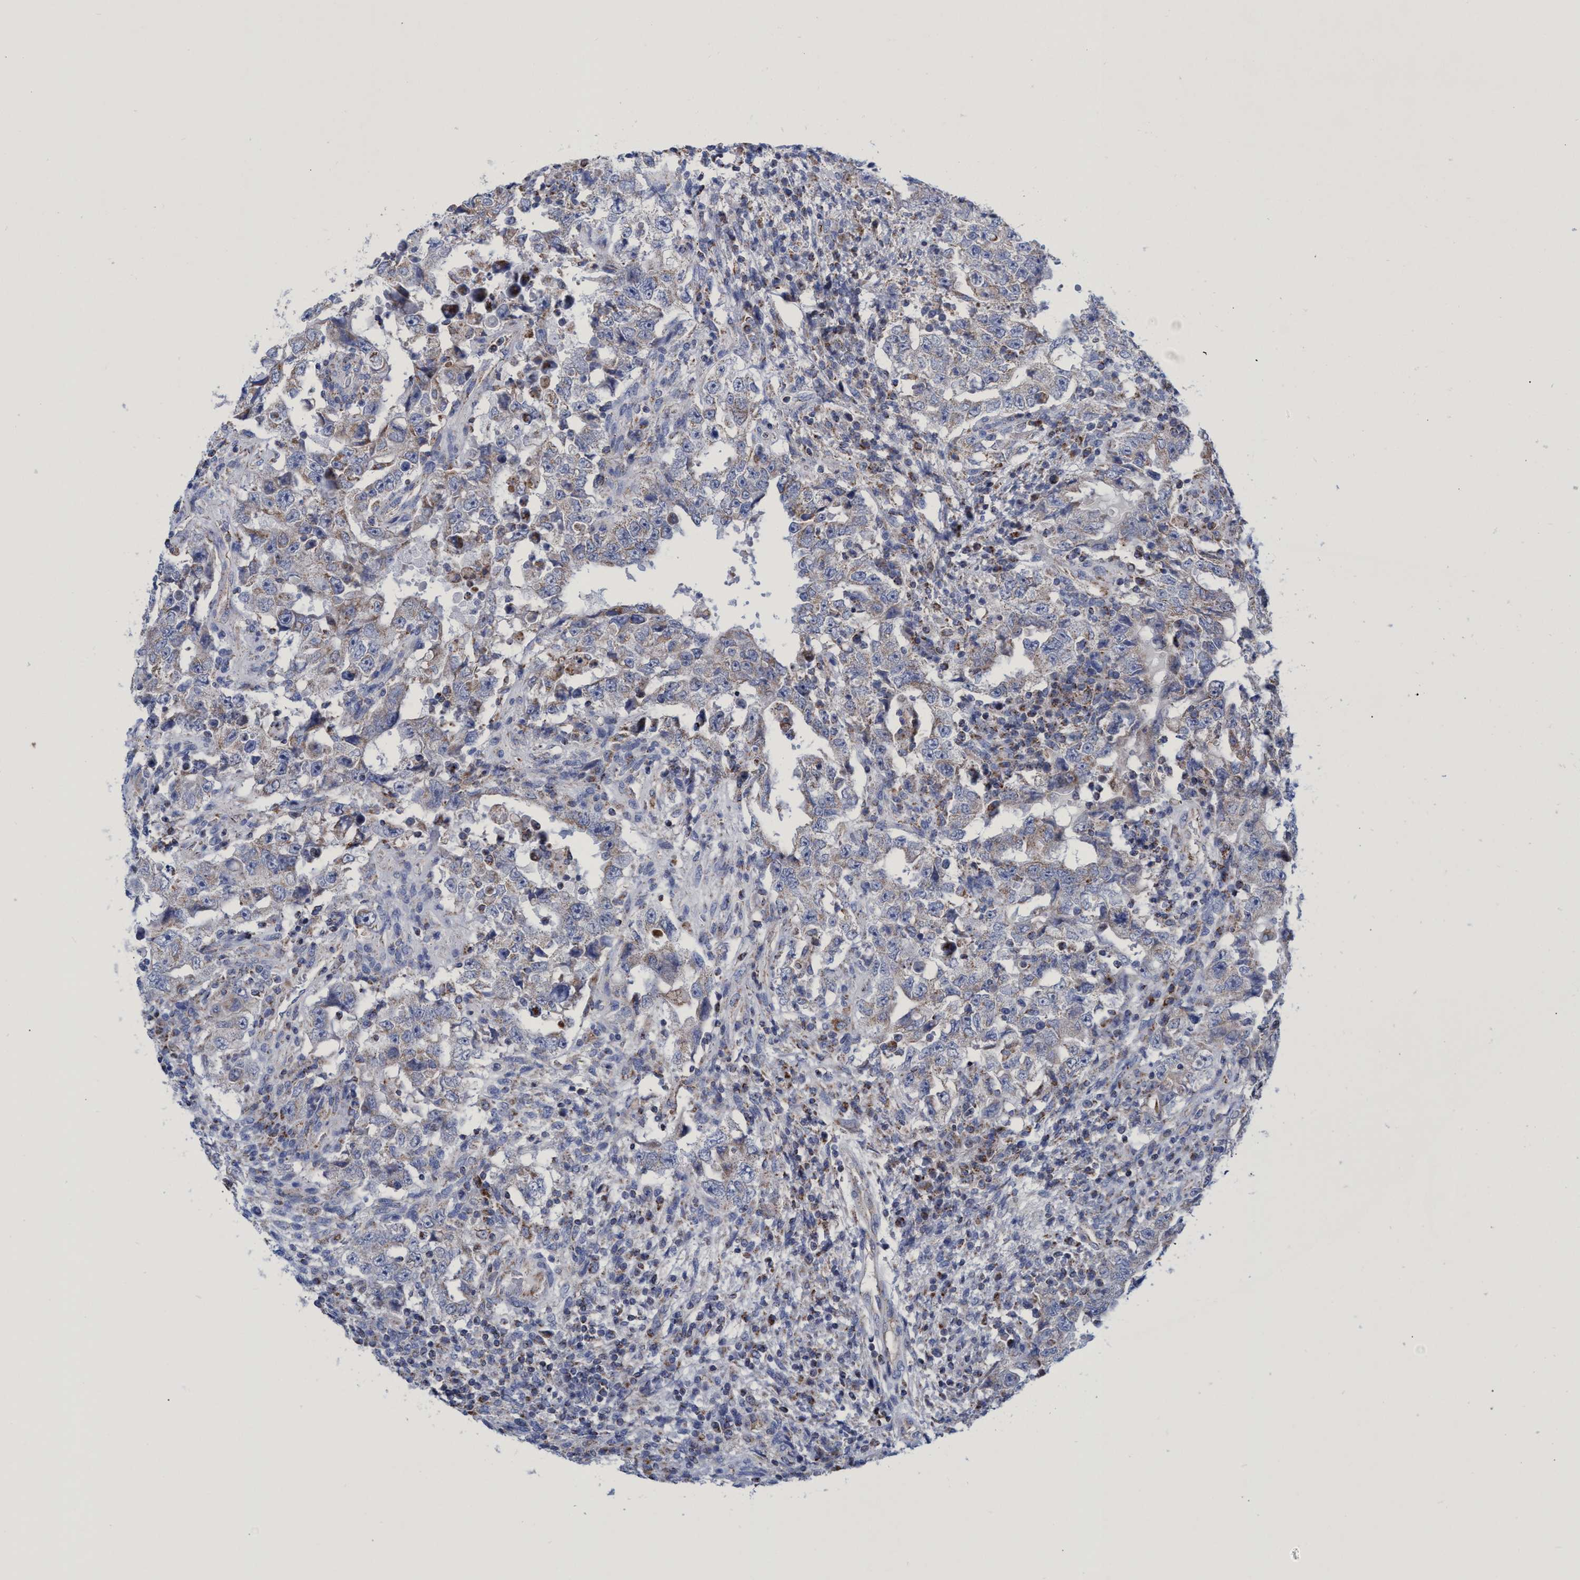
{"staining": {"intensity": "weak", "quantity": "25%-75%", "location": "cytoplasmic/membranous"}, "tissue": "testis cancer", "cell_type": "Tumor cells", "image_type": "cancer", "snomed": [{"axis": "morphology", "description": "Carcinoma, Embryonal, NOS"}, {"axis": "topography", "description": "Testis"}], "caption": "Immunohistochemical staining of testis cancer exhibits weak cytoplasmic/membranous protein positivity in approximately 25%-75% of tumor cells.", "gene": "ZNF750", "patient": {"sex": "male", "age": 26}}